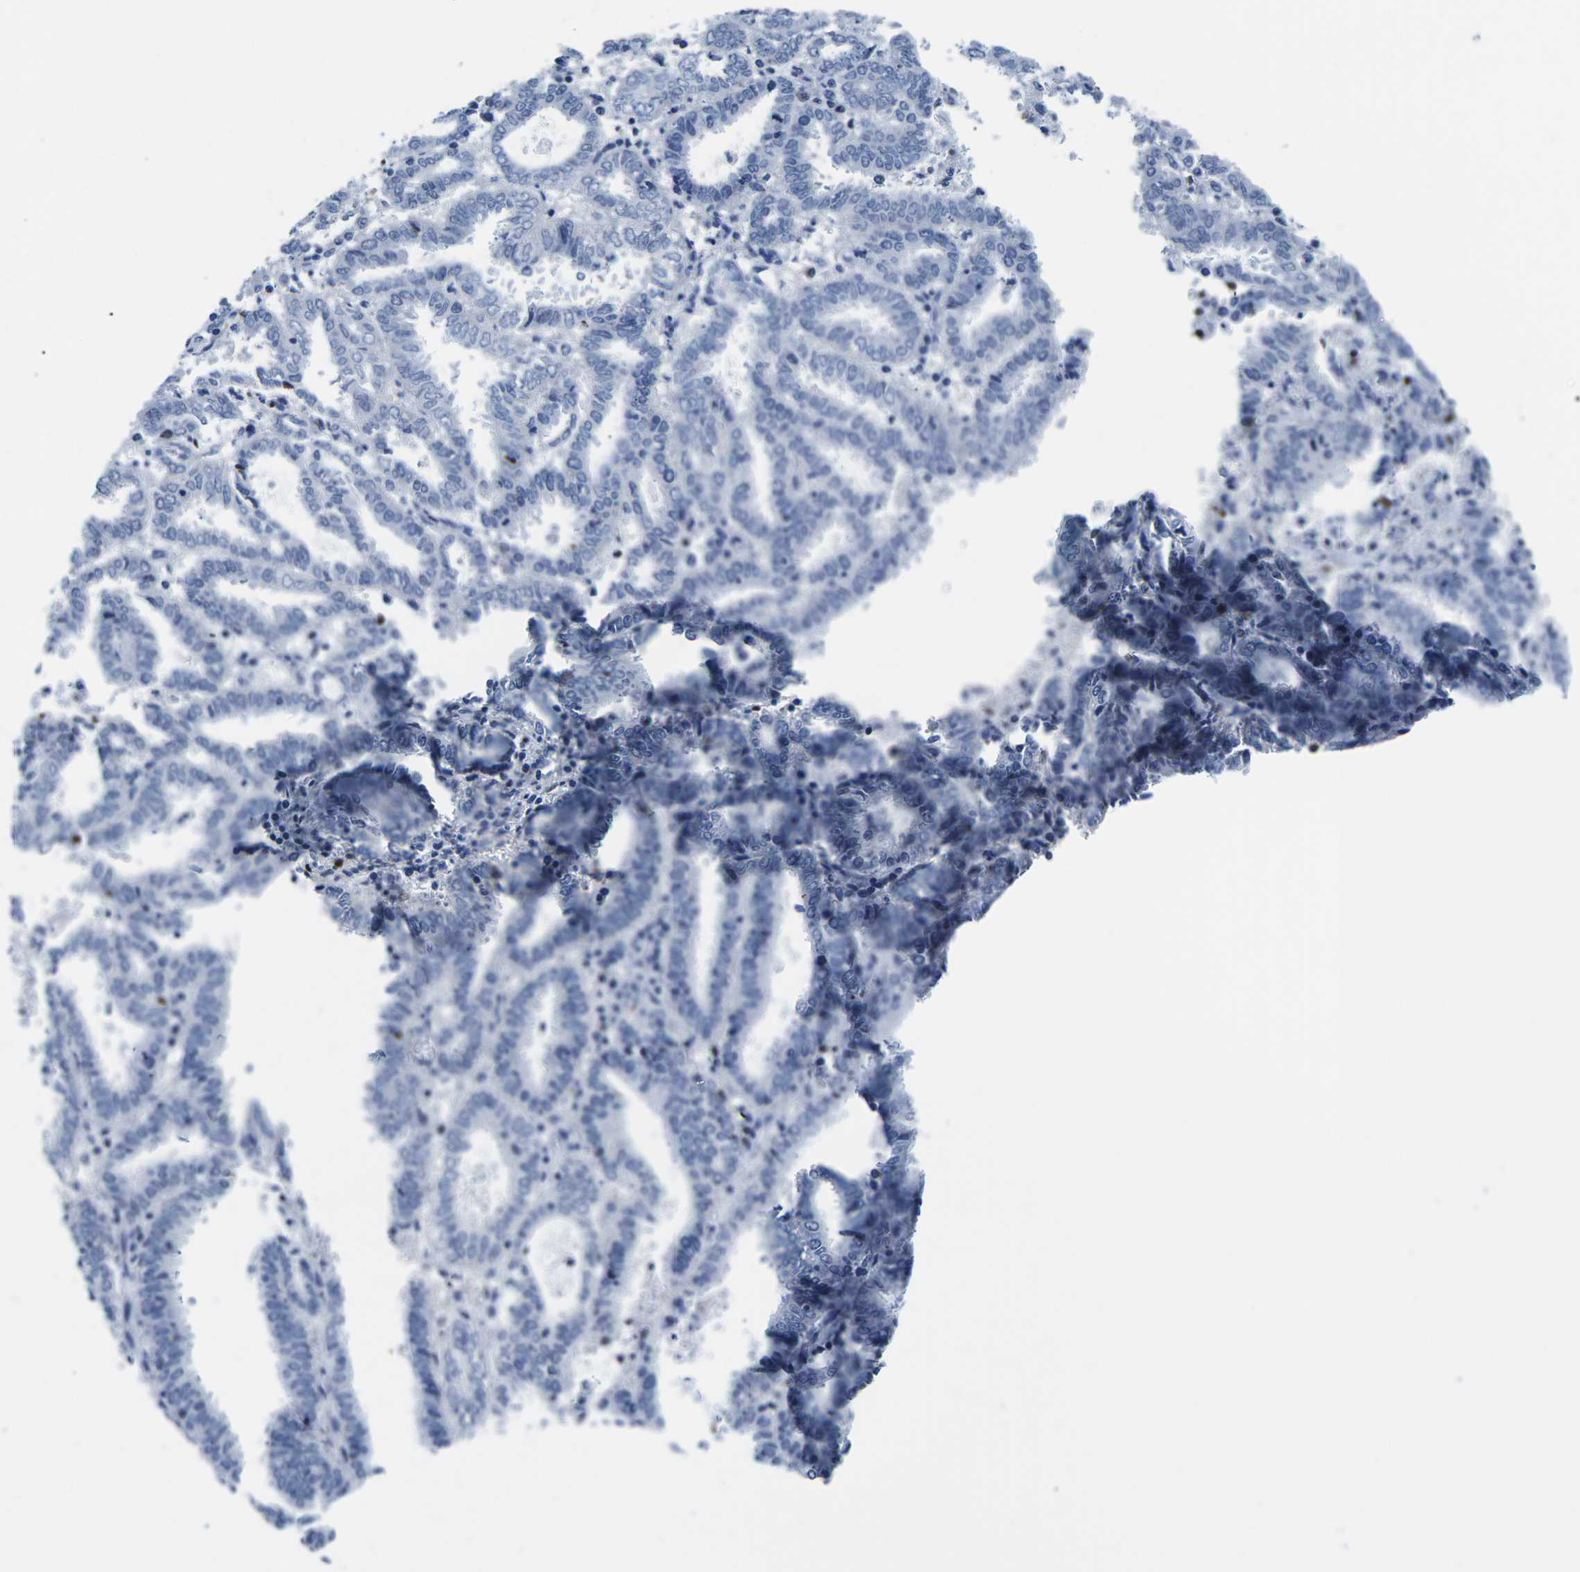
{"staining": {"intensity": "negative", "quantity": "none", "location": "none"}, "tissue": "endometrial cancer", "cell_type": "Tumor cells", "image_type": "cancer", "snomed": [{"axis": "morphology", "description": "Adenocarcinoma, NOS"}, {"axis": "topography", "description": "Uterus"}], "caption": "This is a image of immunohistochemistry staining of endometrial cancer, which shows no positivity in tumor cells. (Stains: DAB (3,3'-diaminobenzidine) immunohistochemistry with hematoxylin counter stain, Microscopy: brightfield microscopy at high magnification).", "gene": "CTSW", "patient": {"sex": "female", "age": 83}}